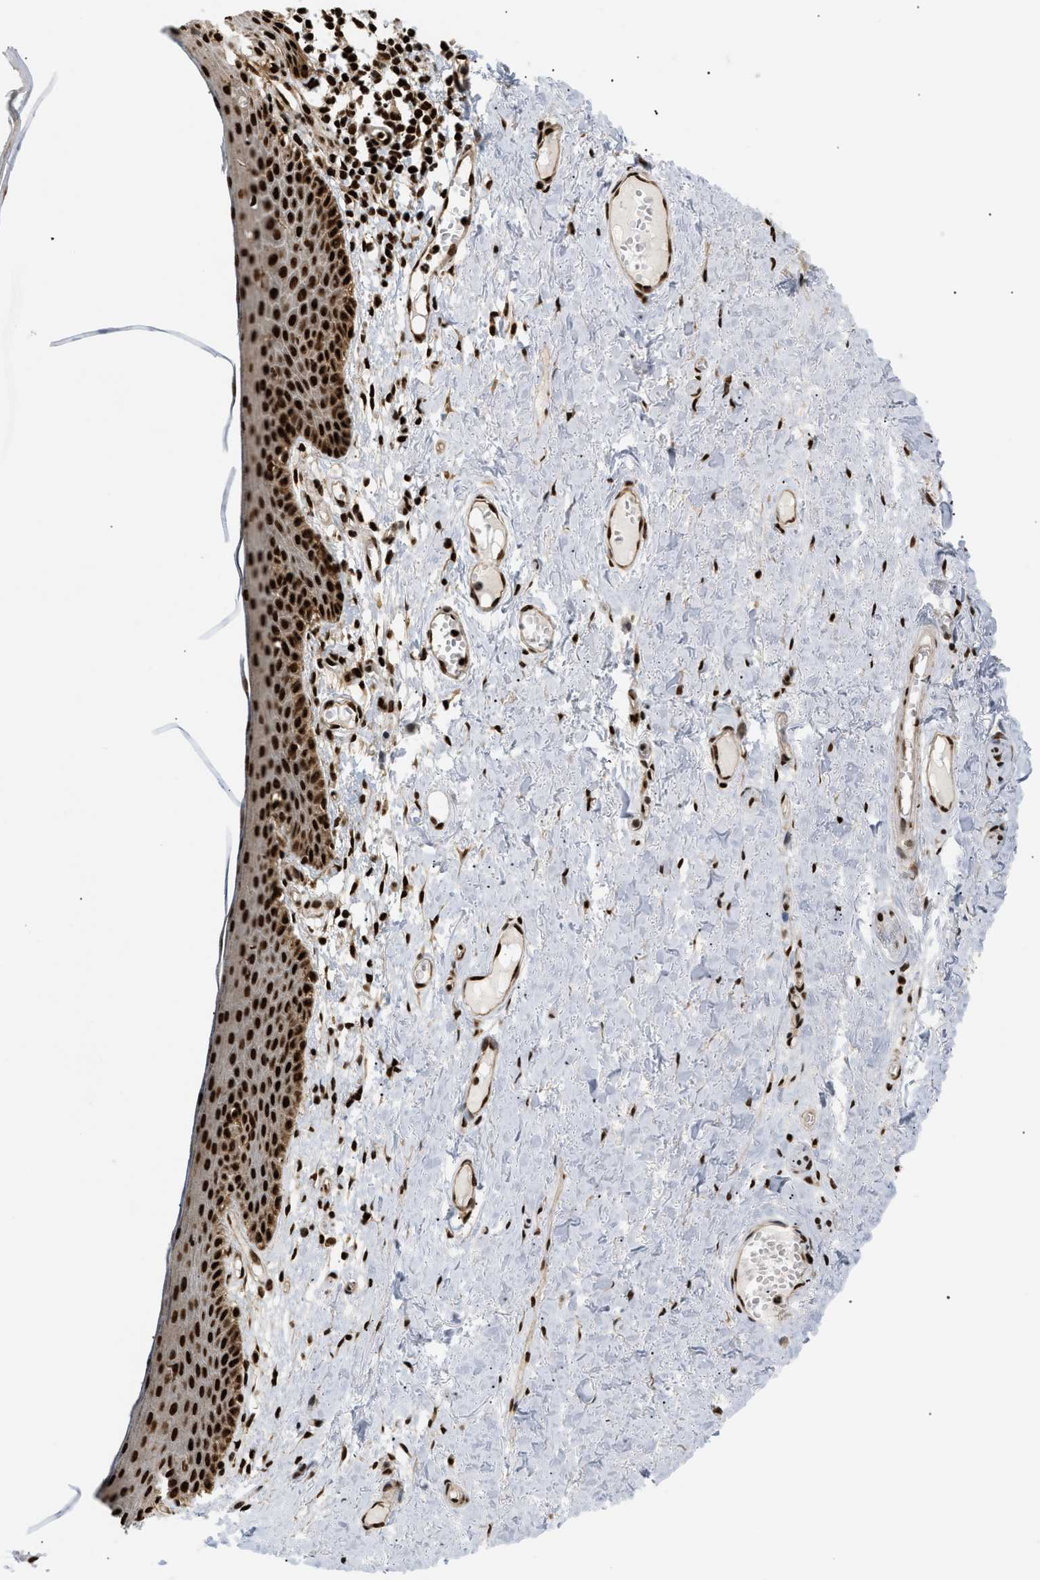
{"staining": {"intensity": "strong", "quantity": ">75%", "location": "nuclear"}, "tissue": "skin", "cell_type": "Epidermal cells", "image_type": "normal", "snomed": [{"axis": "morphology", "description": "Normal tissue, NOS"}, {"axis": "topography", "description": "Adipose tissue"}, {"axis": "topography", "description": "Vascular tissue"}, {"axis": "topography", "description": "Anal"}, {"axis": "topography", "description": "Peripheral nerve tissue"}], "caption": "Immunohistochemical staining of normal skin reveals high levels of strong nuclear staining in approximately >75% of epidermal cells. The staining was performed using DAB to visualize the protein expression in brown, while the nuclei were stained in blue with hematoxylin (Magnification: 20x).", "gene": "RBM5", "patient": {"sex": "female", "age": 54}}